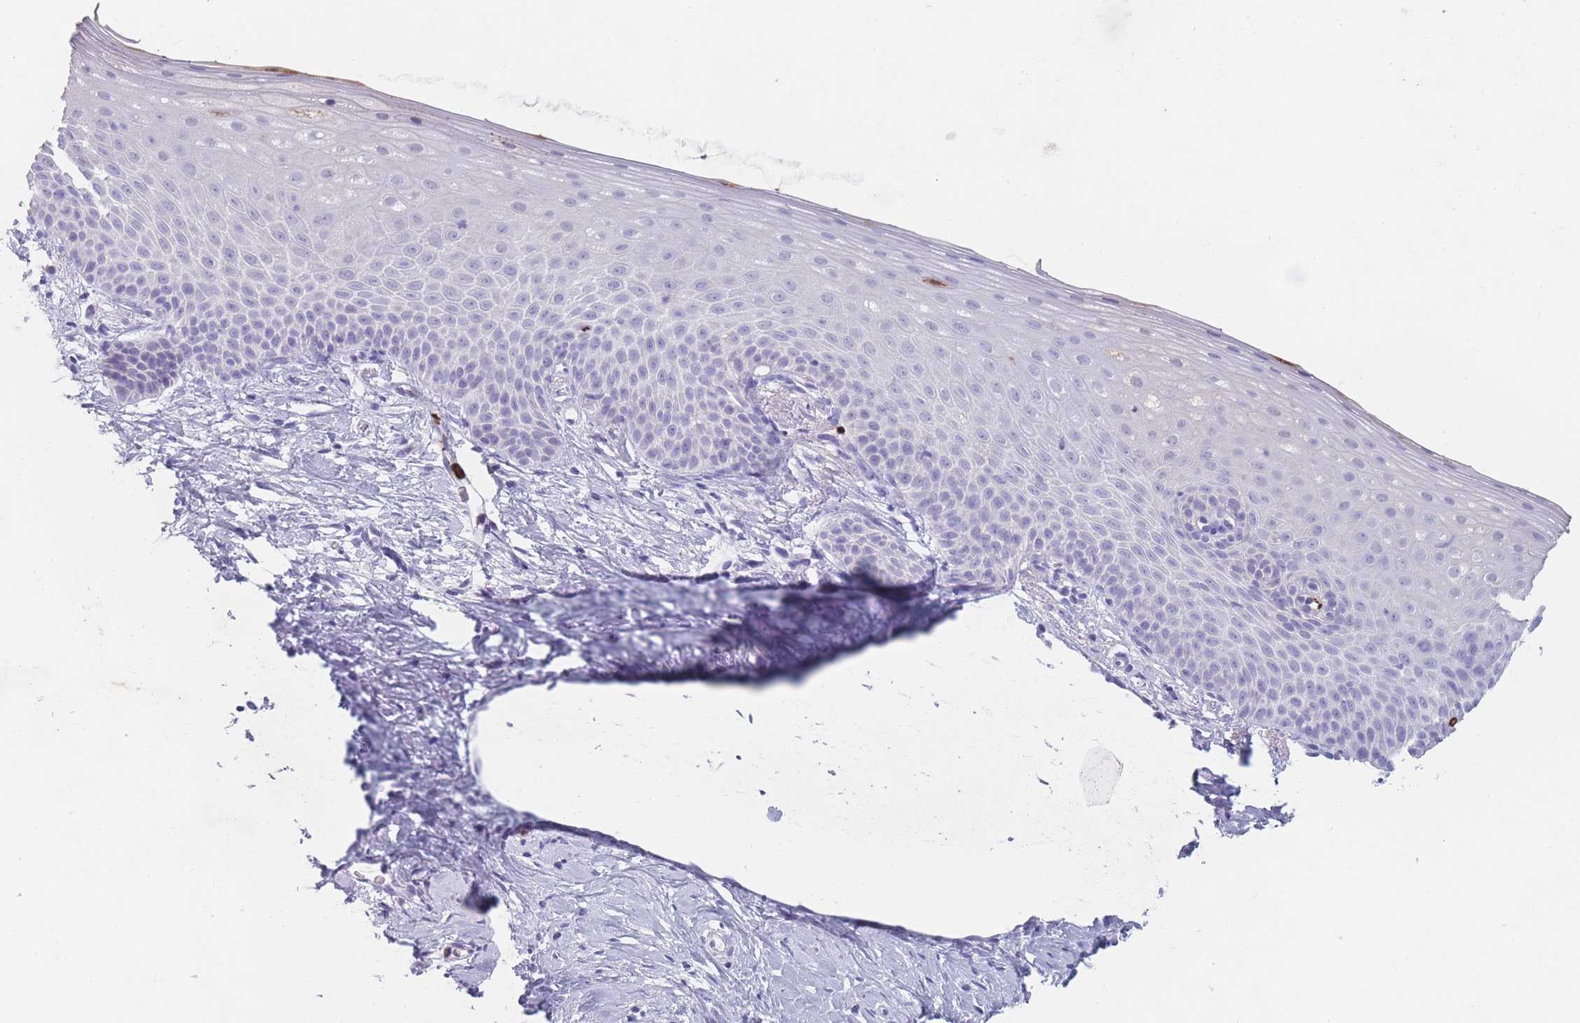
{"staining": {"intensity": "negative", "quantity": "none", "location": "none"}, "tissue": "cervix", "cell_type": "Glandular cells", "image_type": "normal", "snomed": [{"axis": "morphology", "description": "Normal tissue, NOS"}, {"axis": "topography", "description": "Cervix"}], "caption": "A high-resolution image shows immunohistochemistry staining of unremarkable cervix, which displays no significant positivity in glandular cells.", "gene": "ATP1A3", "patient": {"sex": "female", "age": 57}}